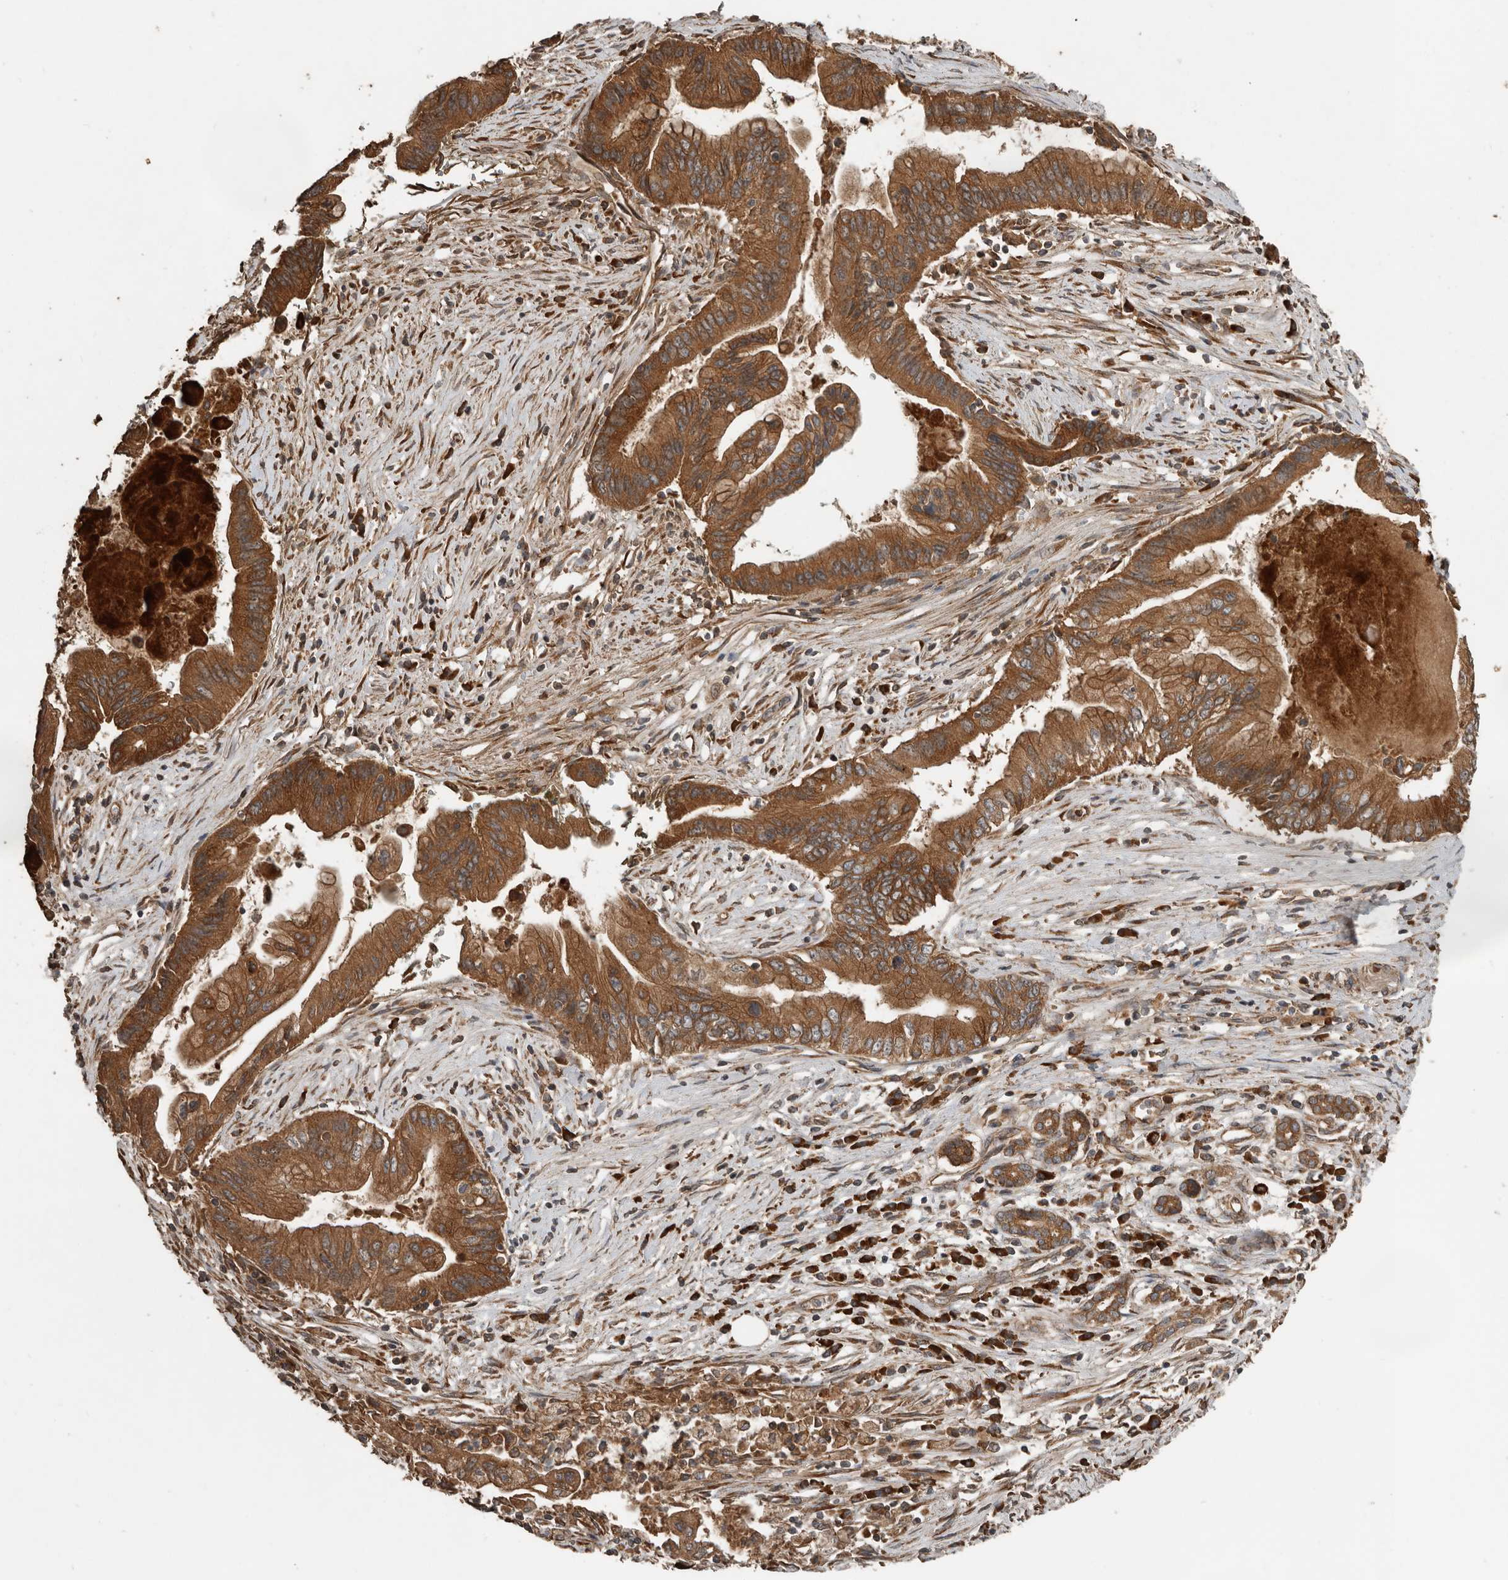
{"staining": {"intensity": "strong", "quantity": ">75%", "location": "cytoplasmic/membranous"}, "tissue": "pancreatic cancer", "cell_type": "Tumor cells", "image_type": "cancer", "snomed": [{"axis": "morphology", "description": "Adenocarcinoma, NOS"}, {"axis": "topography", "description": "Pancreas"}], "caption": "Brown immunohistochemical staining in human pancreatic cancer (adenocarcinoma) reveals strong cytoplasmic/membranous expression in about >75% of tumor cells.", "gene": "RNF207", "patient": {"sex": "male", "age": 78}}